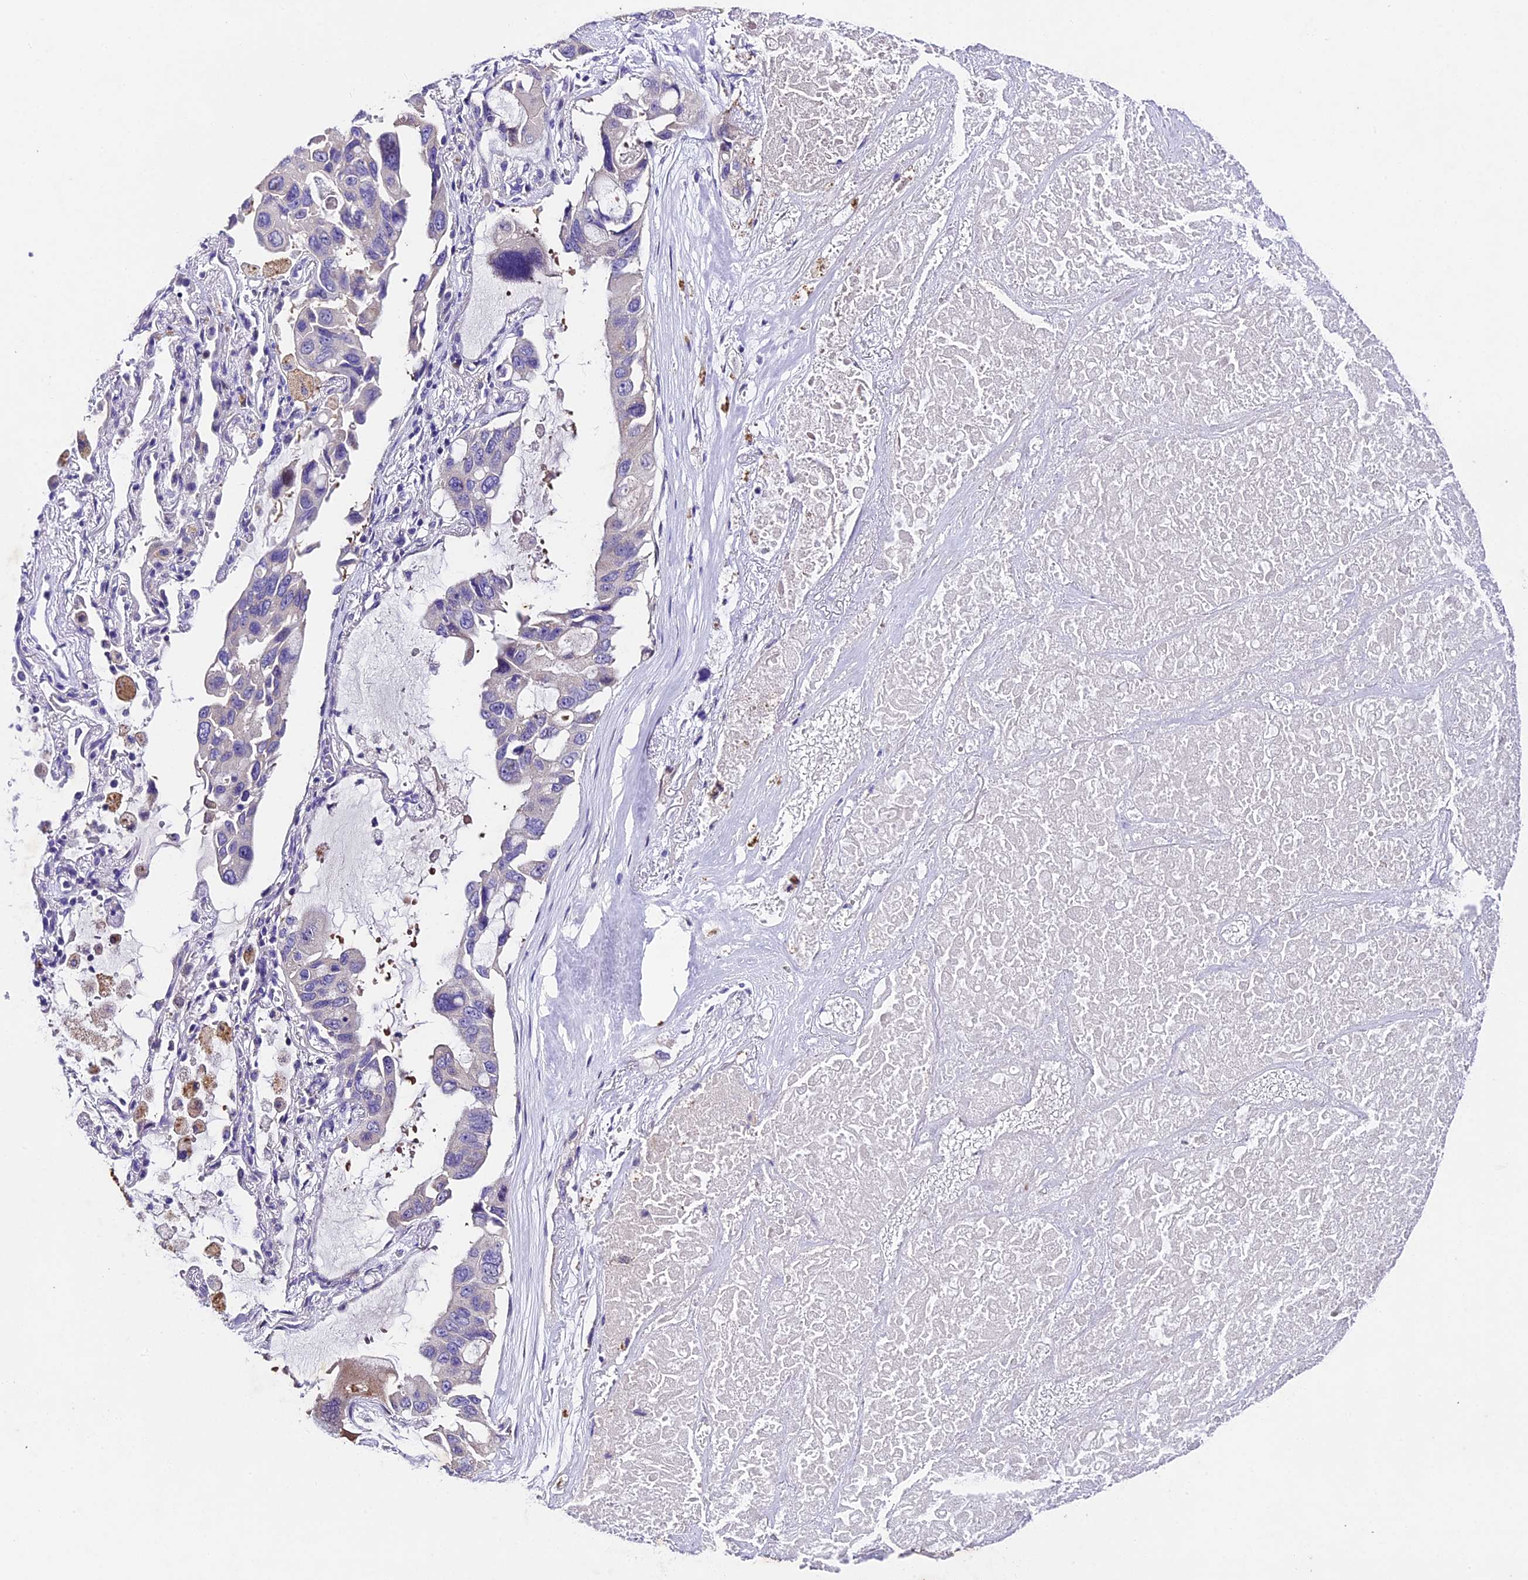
{"staining": {"intensity": "negative", "quantity": "none", "location": "none"}, "tissue": "lung cancer", "cell_type": "Tumor cells", "image_type": "cancer", "snomed": [{"axis": "morphology", "description": "Squamous cell carcinoma, NOS"}, {"axis": "topography", "description": "Lung"}], "caption": "Human lung squamous cell carcinoma stained for a protein using immunohistochemistry (IHC) exhibits no staining in tumor cells.", "gene": "IFT140", "patient": {"sex": "female", "age": 73}}